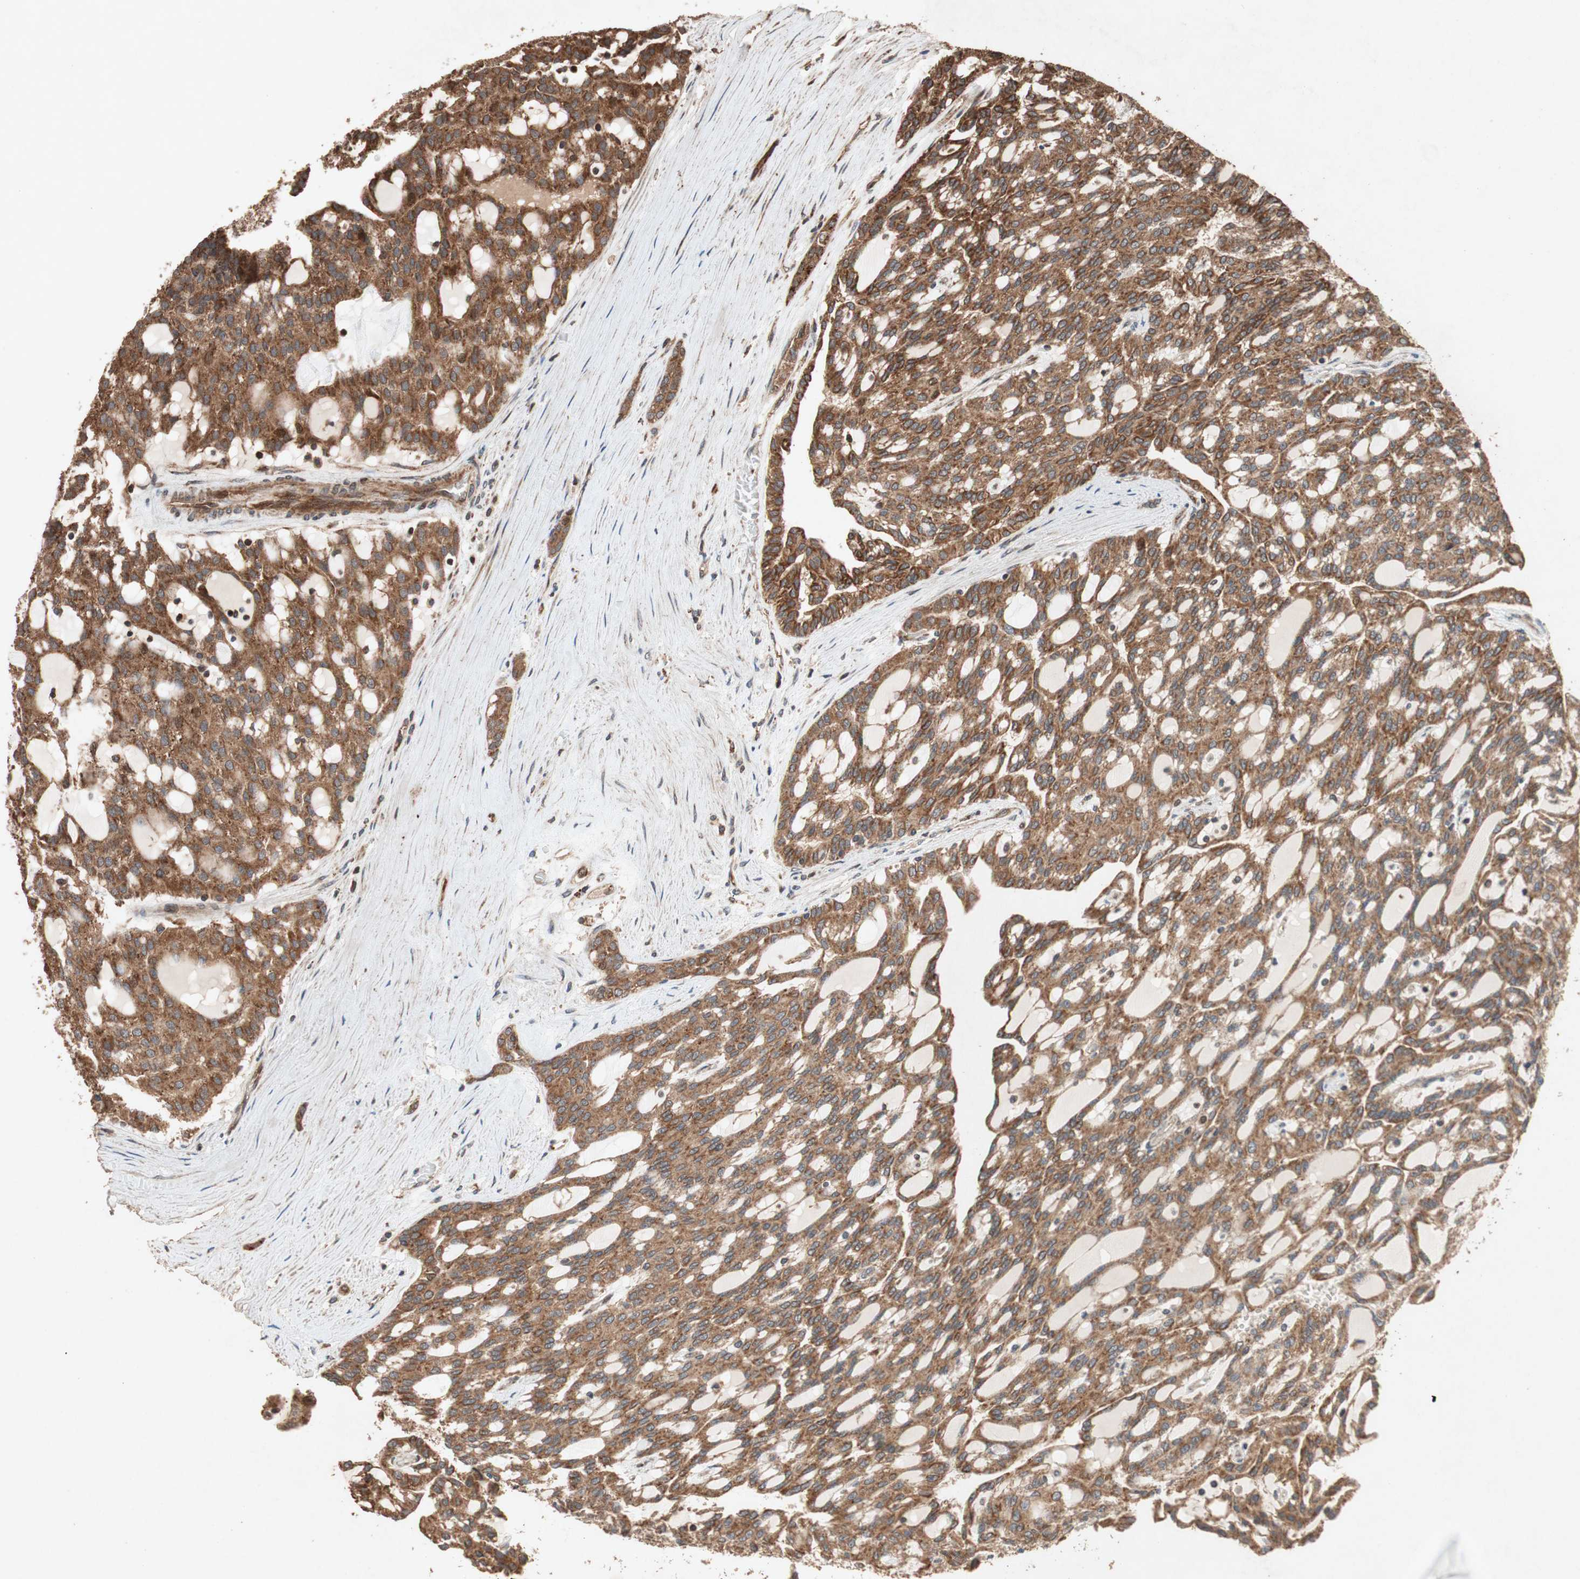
{"staining": {"intensity": "strong", "quantity": ">75%", "location": "cytoplasmic/membranous"}, "tissue": "renal cancer", "cell_type": "Tumor cells", "image_type": "cancer", "snomed": [{"axis": "morphology", "description": "Adenocarcinoma, NOS"}, {"axis": "topography", "description": "Kidney"}], "caption": "This histopathology image shows immunohistochemistry staining of renal cancer (adenocarcinoma), with high strong cytoplasmic/membranous expression in approximately >75% of tumor cells.", "gene": "RAB1A", "patient": {"sex": "male", "age": 63}}